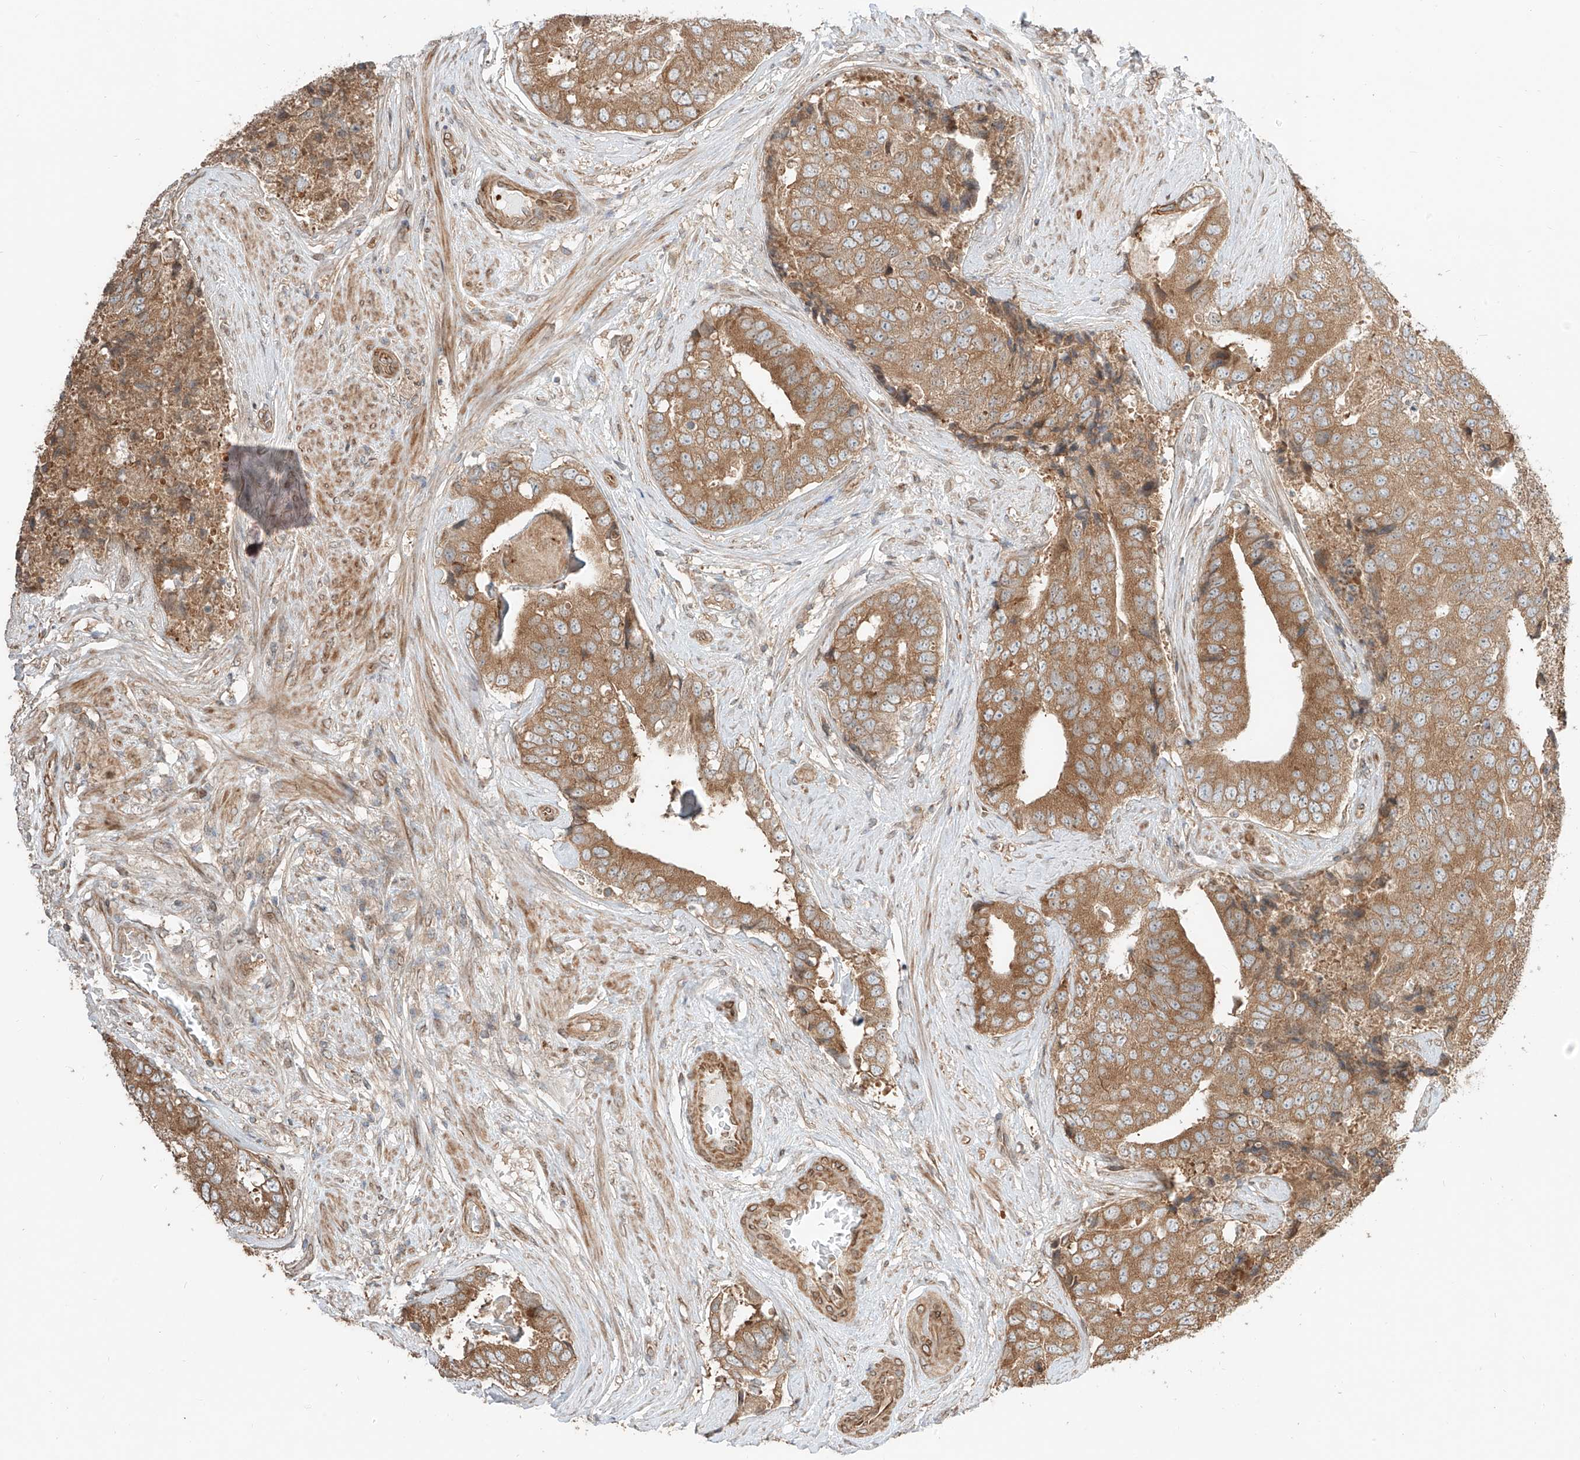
{"staining": {"intensity": "moderate", "quantity": ">75%", "location": "cytoplasmic/membranous"}, "tissue": "prostate cancer", "cell_type": "Tumor cells", "image_type": "cancer", "snomed": [{"axis": "morphology", "description": "Adenocarcinoma, High grade"}, {"axis": "topography", "description": "Prostate"}], "caption": "This is an image of IHC staining of high-grade adenocarcinoma (prostate), which shows moderate expression in the cytoplasmic/membranous of tumor cells.", "gene": "CEP162", "patient": {"sex": "male", "age": 70}}